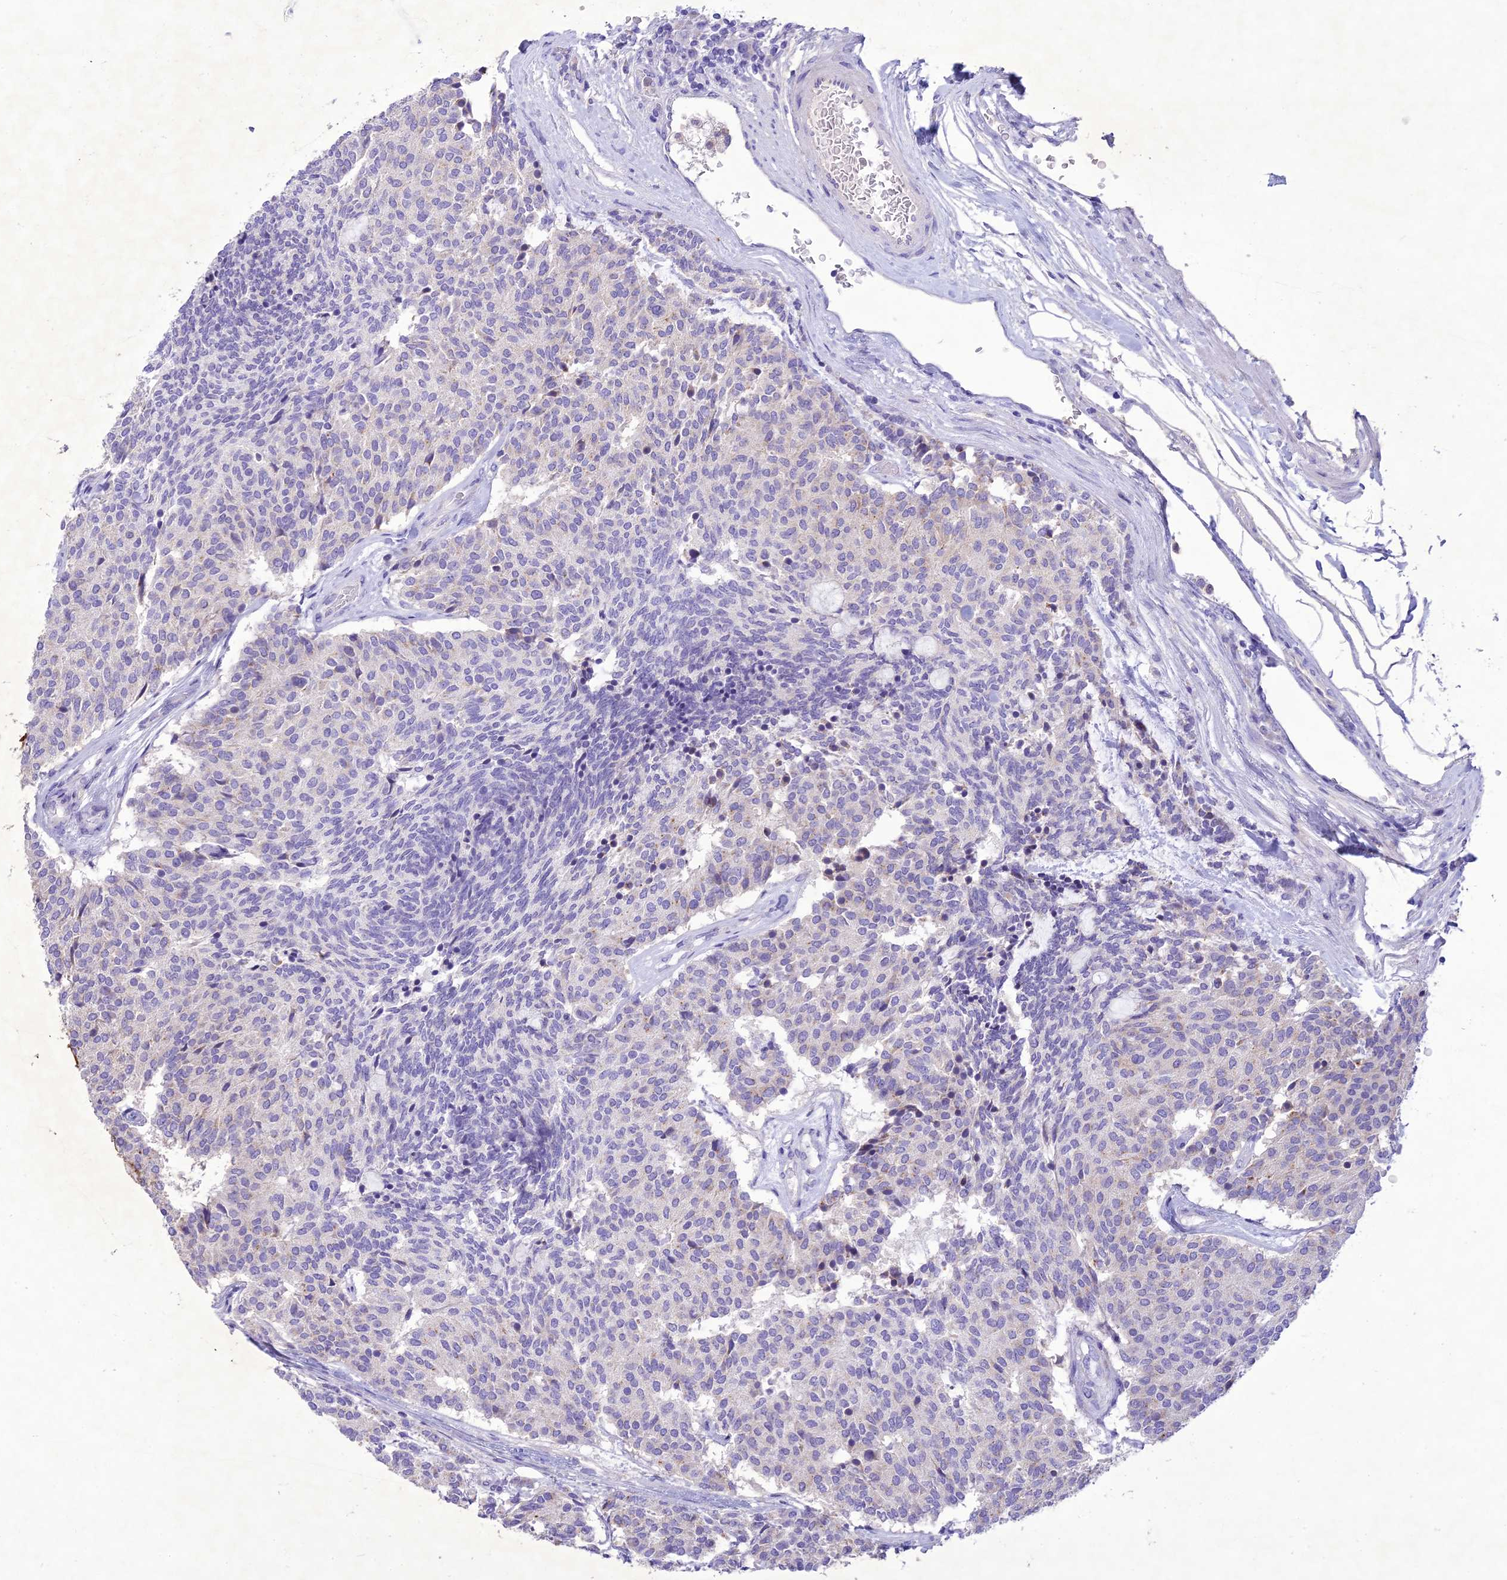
{"staining": {"intensity": "negative", "quantity": "none", "location": "none"}, "tissue": "carcinoid", "cell_type": "Tumor cells", "image_type": "cancer", "snomed": [{"axis": "morphology", "description": "Carcinoid, malignant, NOS"}, {"axis": "topography", "description": "Pancreas"}], "caption": "Tumor cells are negative for protein expression in human carcinoid (malignant).", "gene": "SLC13A5", "patient": {"sex": "female", "age": 54}}